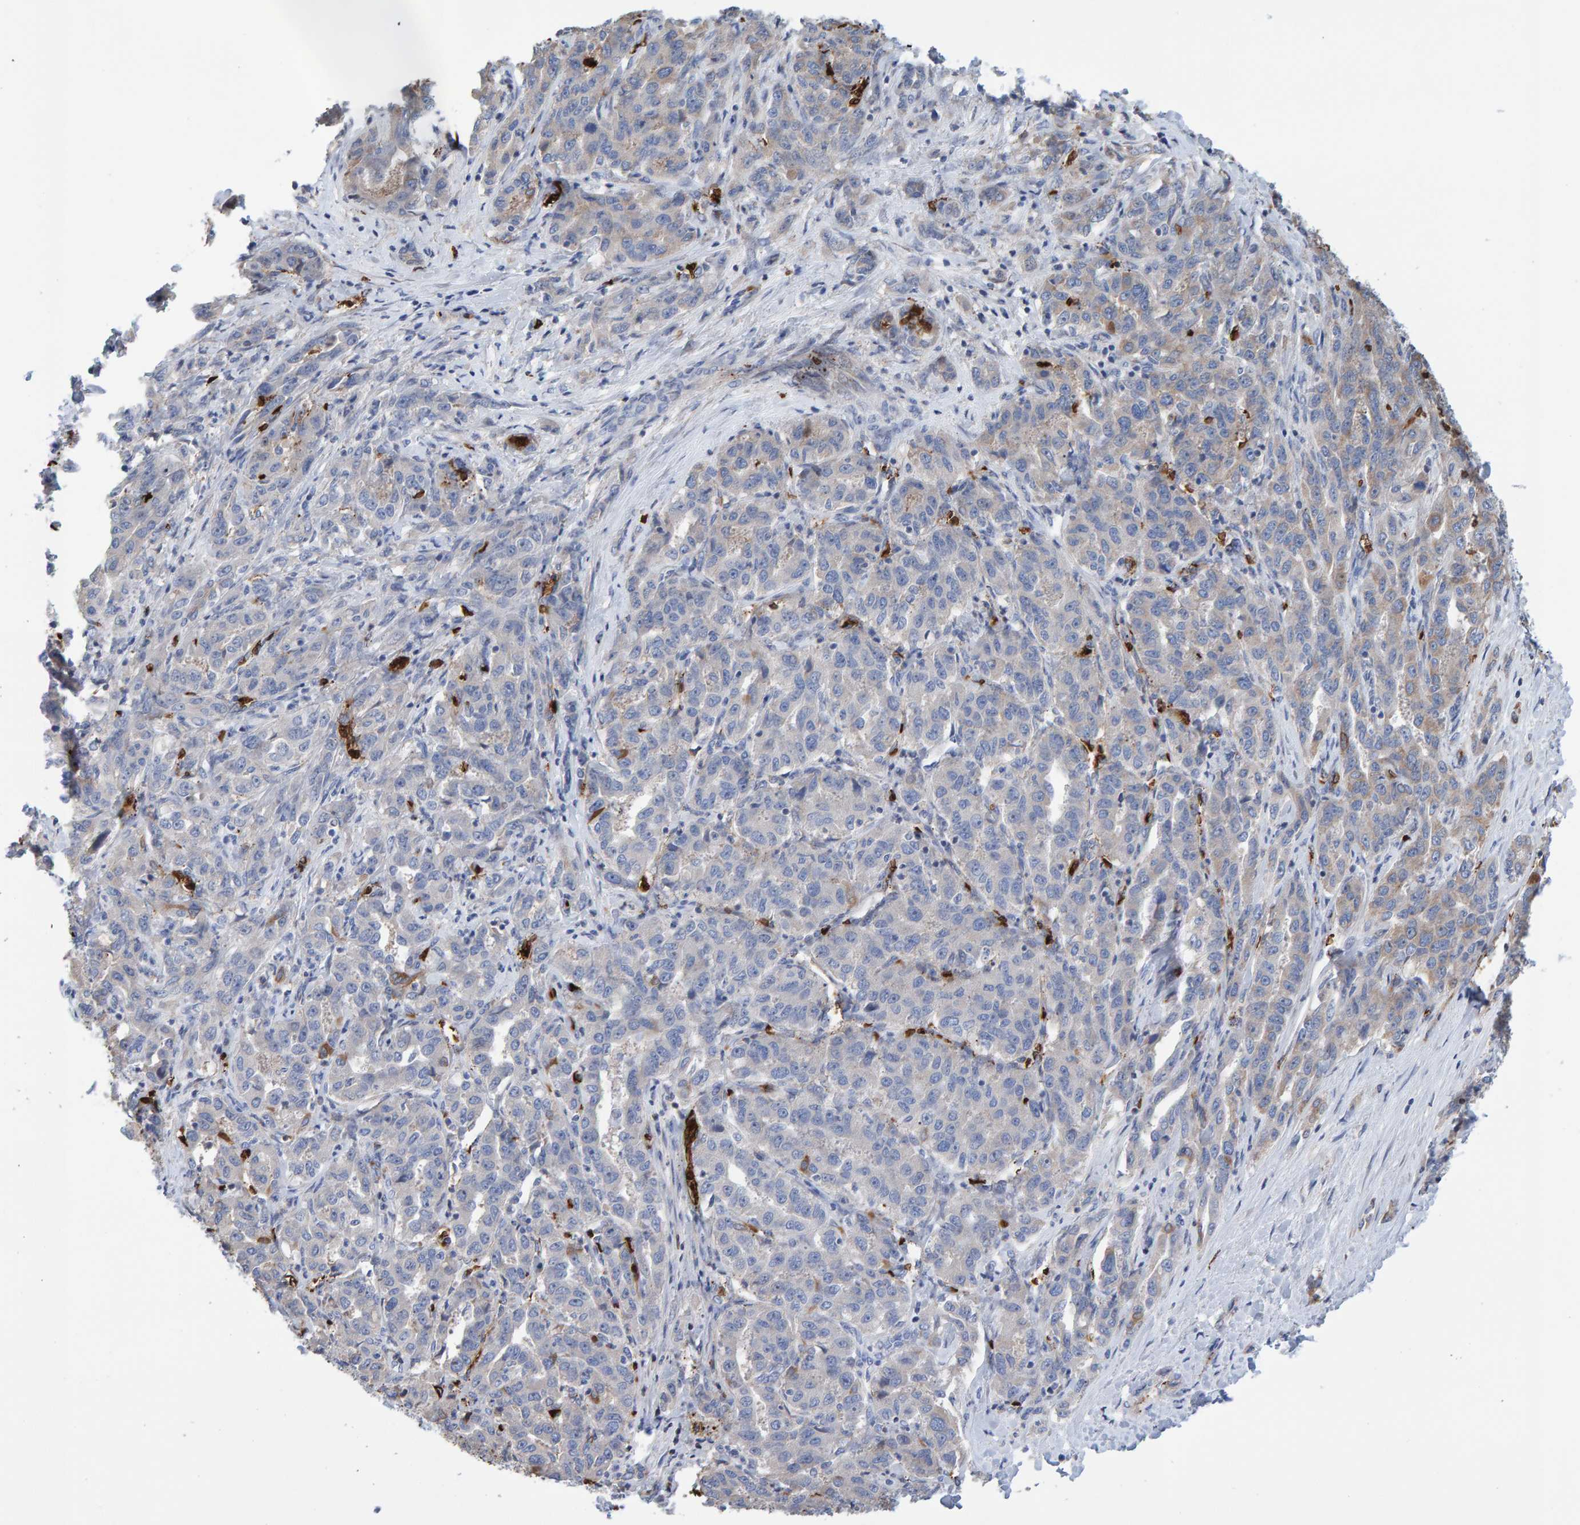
{"staining": {"intensity": "weak", "quantity": ">75%", "location": "cytoplasmic/membranous"}, "tissue": "liver cancer", "cell_type": "Tumor cells", "image_type": "cancer", "snomed": [{"axis": "morphology", "description": "Cholangiocarcinoma"}, {"axis": "topography", "description": "Liver"}], "caption": "Protein expression analysis of liver cholangiocarcinoma demonstrates weak cytoplasmic/membranous expression in about >75% of tumor cells. The protein of interest is stained brown, and the nuclei are stained in blue (DAB IHC with brightfield microscopy, high magnification).", "gene": "VPS9D1", "patient": {"sex": "male", "age": 59}}